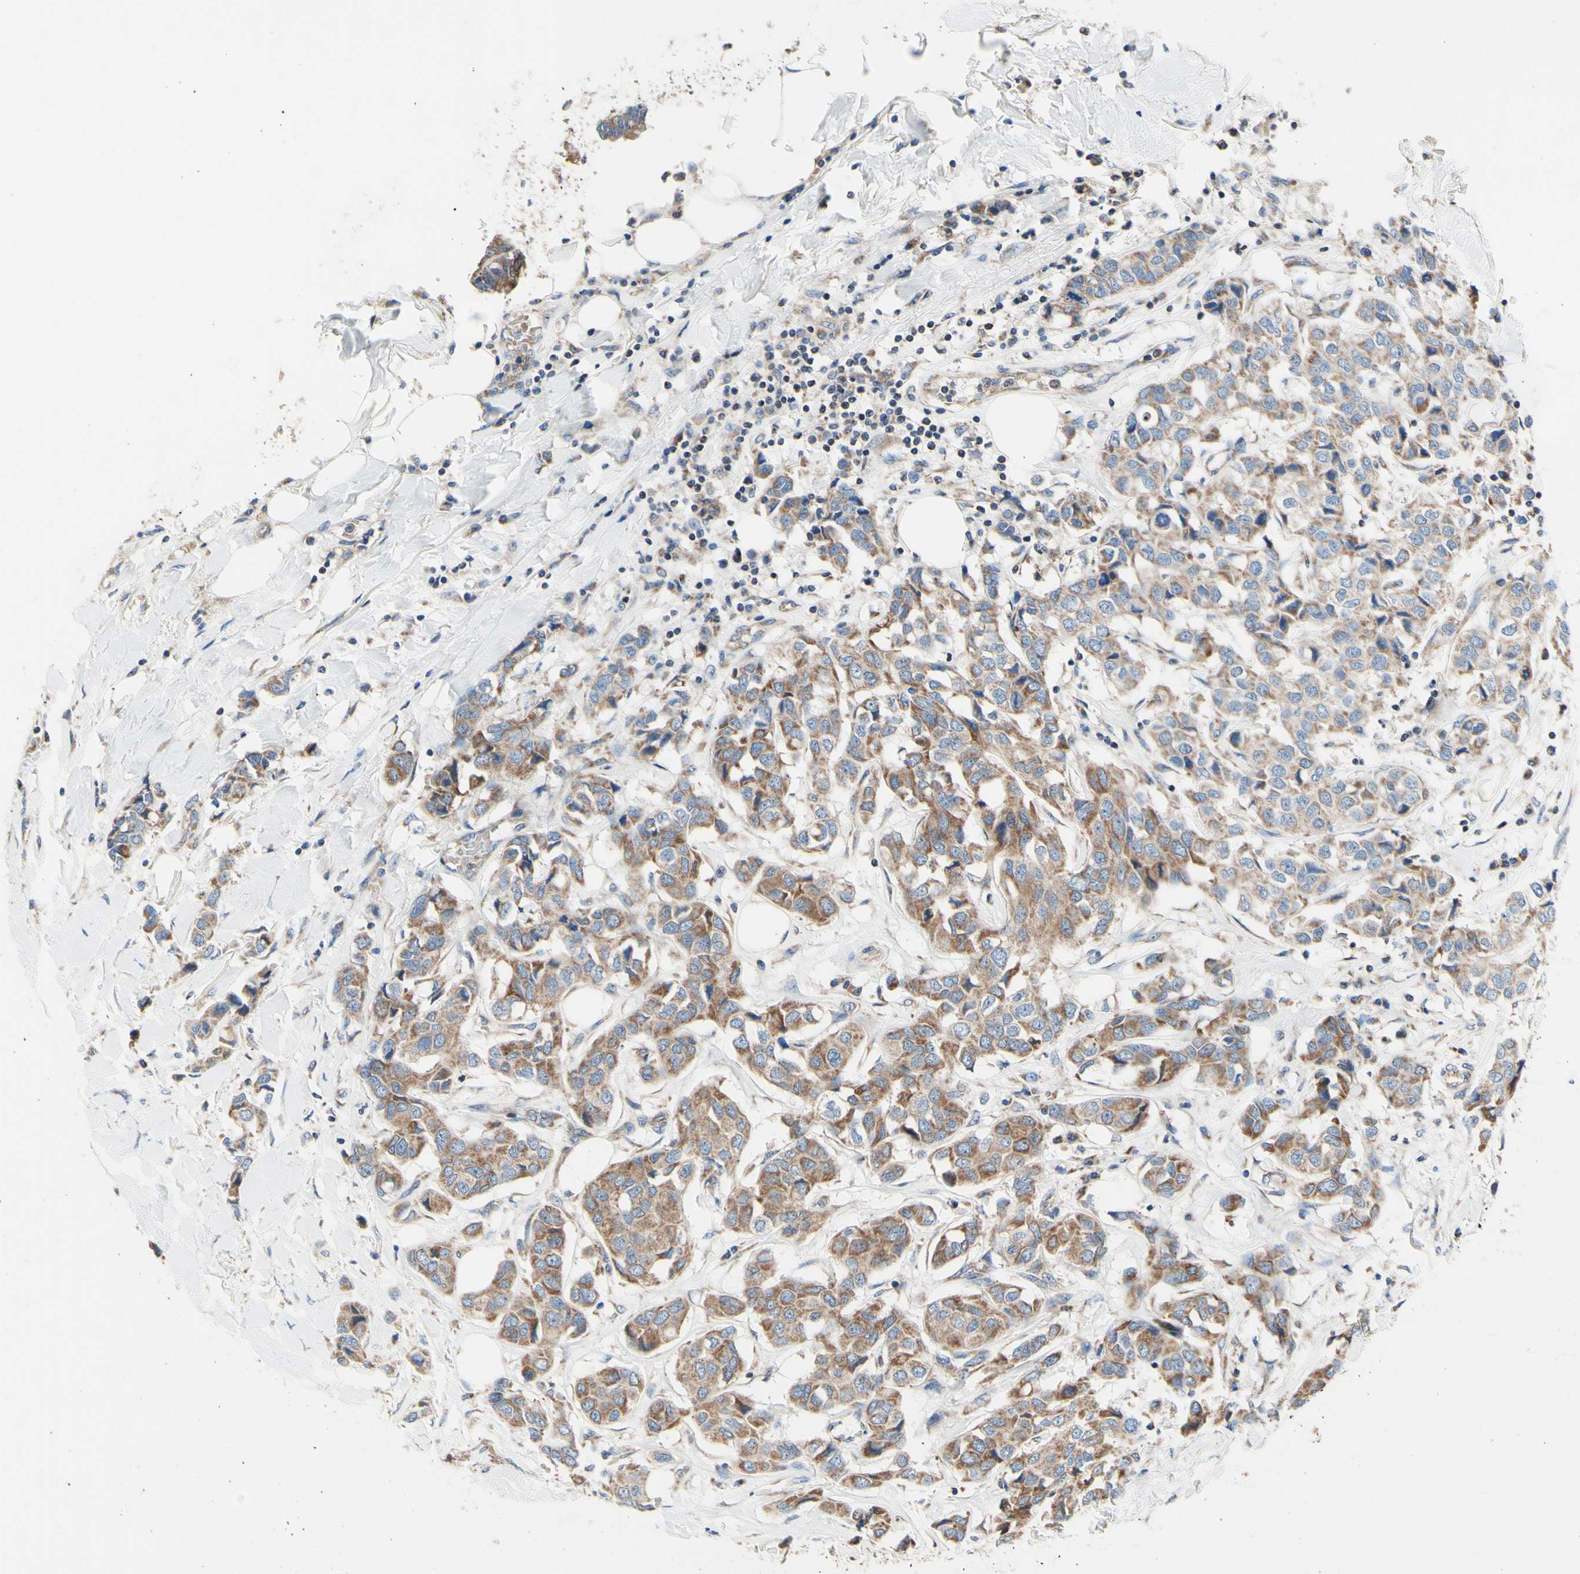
{"staining": {"intensity": "moderate", "quantity": ">75%", "location": "cytoplasmic/membranous"}, "tissue": "breast cancer", "cell_type": "Tumor cells", "image_type": "cancer", "snomed": [{"axis": "morphology", "description": "Duct carcinoma"}, {"axis": "topography", "description": "Breast"}], "caption": "Protein expression by immunohistochemistry exhibits moderate cytoplasmic/membranous staining in approximately >75% of tumor cells in breast cancer (intraductal carcinoma). The staining is performed using DAB brown chromogen to label protein expression. The nuclei are counter-stained blue using hematoxylin.", "gene": "FMR1", "patient": {"sex": "female", "age": 80}}